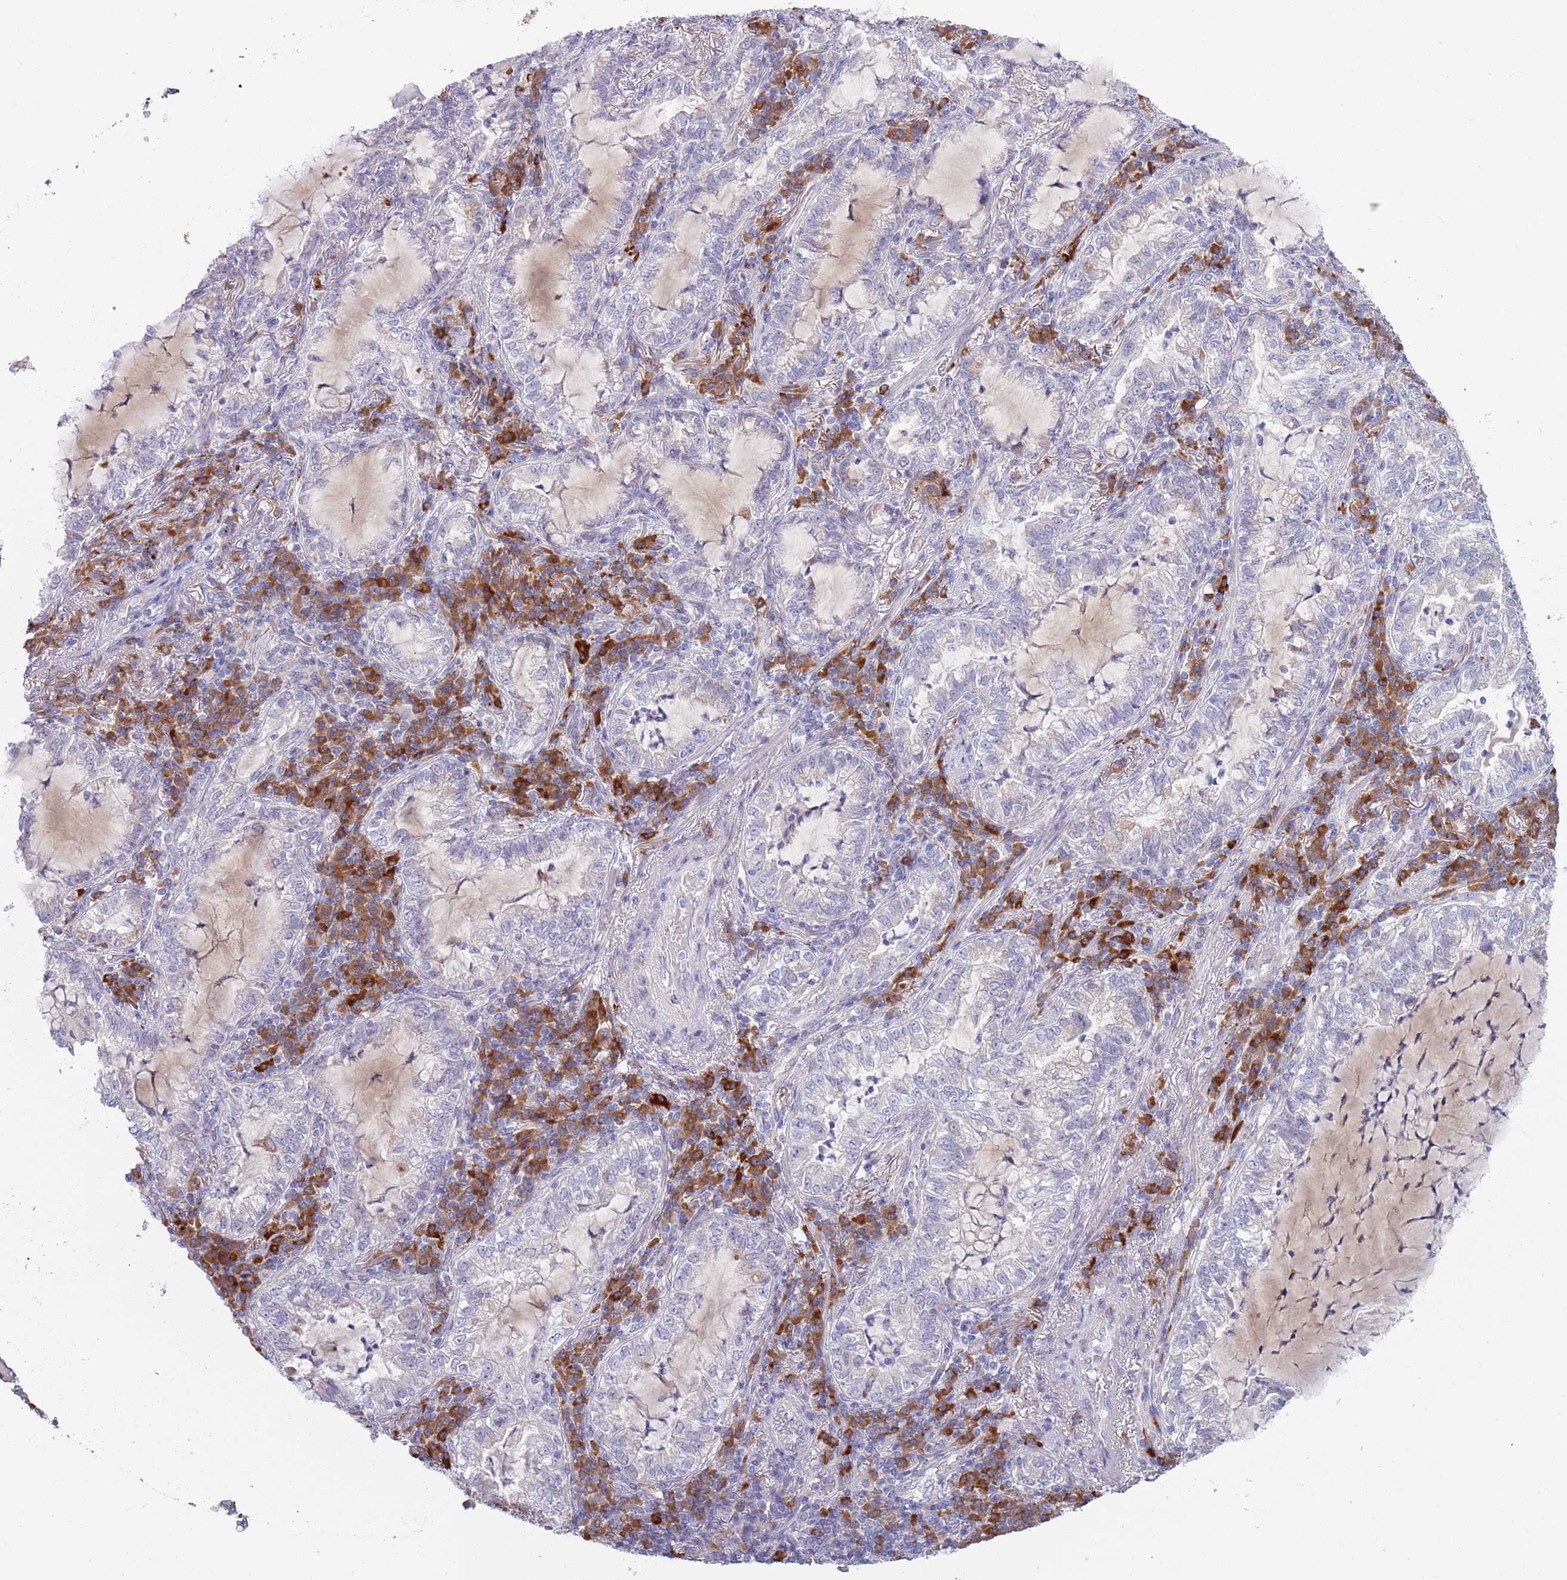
{"staining": {"intensity": "negative", "quantity": "none", "location": "none"}, "tissue": "lung cancer", "cell_type": "Tumor cells", "image_type": "cancer", "snomed": [{"axis": "morphology", "description": "Adenocarcinoma, NOS"}, {"axis": "topography", "description": "Lung"}], "caption": "High power microscopy photomicrograph of an immunohistochemistry (IHC) histopathology image of lung cancer (adenocarcinoma), revealing no significant staining in tumor cells. (DAB (3,3'-diaminobenzidine) immunohistochemistry, high magnification).", "gene": "LTB", "patient": {"sex": "female", "age": 73}}